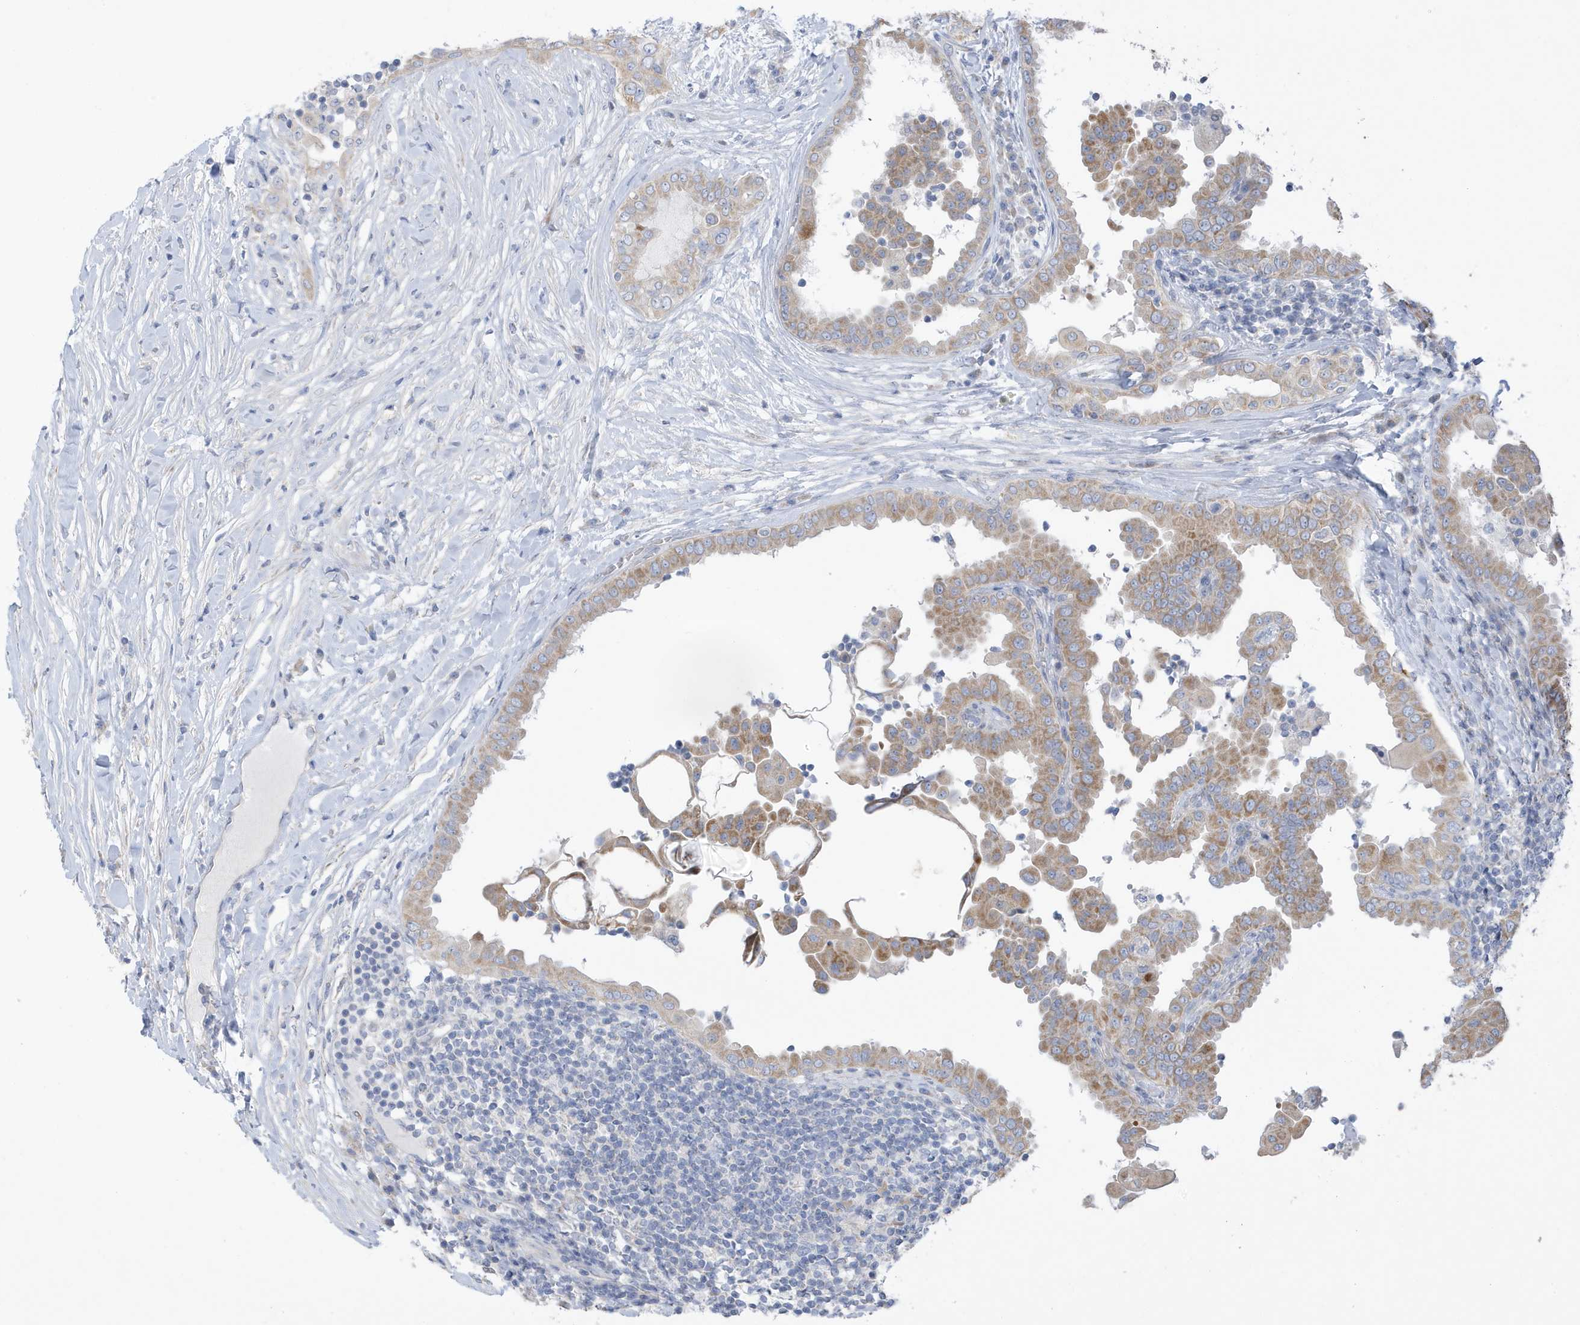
{"staining": {"intensity": "weak", "quantity": ">75%", "location": "cytoplasmic/membranous"}, "tissue": "thyroid cancer", "cell_type": "Tumor cells", "image_type": "cancer", "snomed": [{"axis": "morphology", "description": "Papillary adenocarcinoma, NOS"}, {"axis": "topography", "description": "Thyroid gland"}], "caption": "Thyroid cancer tissue demonstrates weak cytoplasmic/membranous positivity in about >75% of tumor cells, visualized by immunohistochemistry.", "gene": "ATP13A5", "patient": {"sex": "male", "age": 33}}